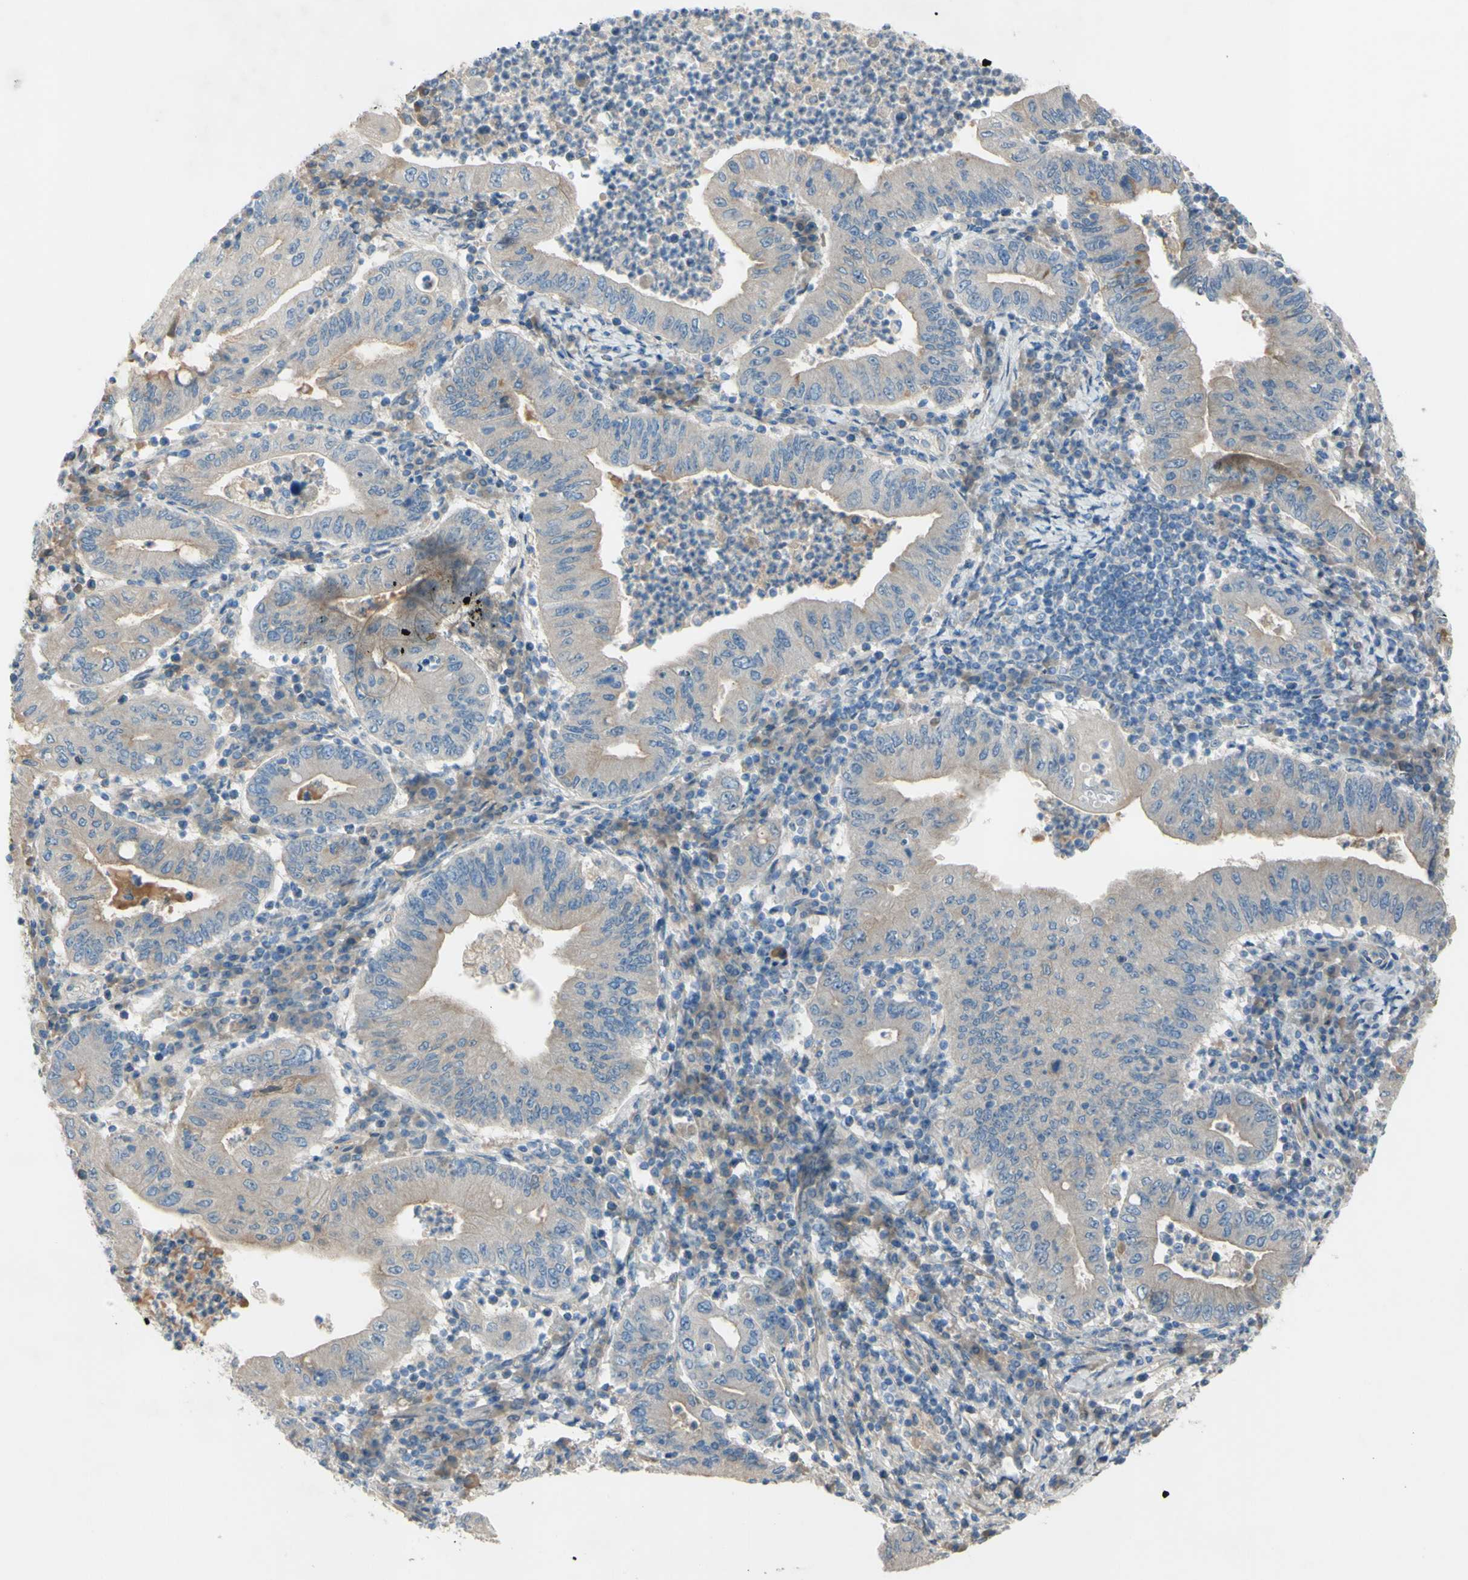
{"staining": {"intensity": "weak", "quantity": "25%-75%", "location": "cytoplasmic/membranous"}, "tissue": "stomach cancer", "cell_type": "Tumor cells", "image_type": "cancer", "snomed": [{"axis": "morphology", "description": "Normal tissue, NOS"}, {"axis": "morphology", "description": "Adenocarcinoma, NOS"}, {"axis": "topography", "description": "Esophagus"}, {"axis": "topography", "description": "Stomach, upper"}, {"axis": "topography", "description": "Peripheral nerve tissue"}], "caption": "Stomach cancer (adenocarcinoma) tissue demonstrates weak cytoplasmic/membranous positivity in approximately 25%-75% of tumor cells, visualized by immunohistochemistry.", "gene": "ATRN", "patient": {"sex": "male", "age": 62}}